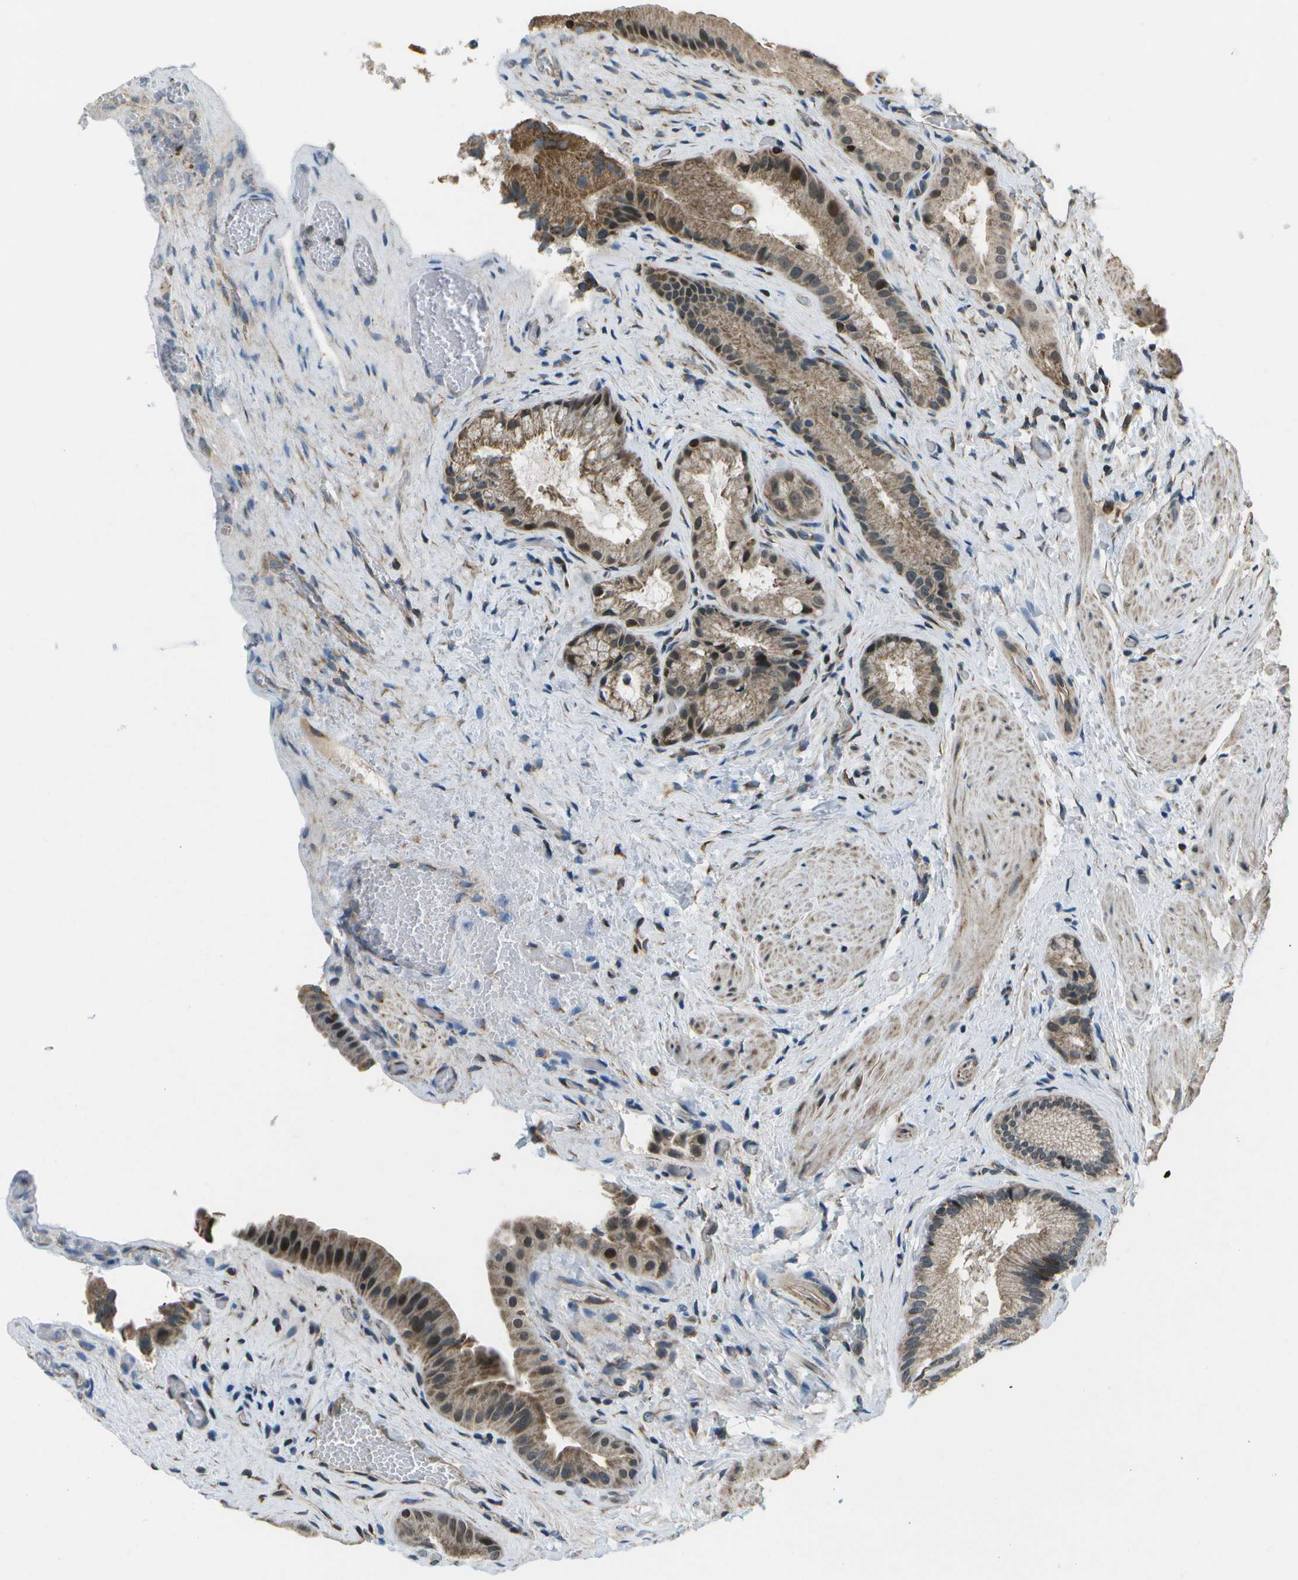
{"staining": {"intensity": "moderate", "quantity": ">75%", "location": "cytoplasmic/membranous"}, "tissue": "gallbladder", "cell_type": "Glandular cells", "image_type": "normal", "snomed": [{"axis": "morphology", "description": "Normal tissue, NOS"}, {"axis": "topography", "description": "Gallbladder"}], "caption": "Immunohistochemistry (DAB (3,3'-diaminobenzidine)) staining of normal gallbladder exhibits moderate cytoplasmic/membranous protein expression in approximately >75% of glandular cells. (DAB IHC with brightfield microscopy, high magnification).", "gene": "EIF2AK1", "patient": {"sex": "male", "age": 49}}